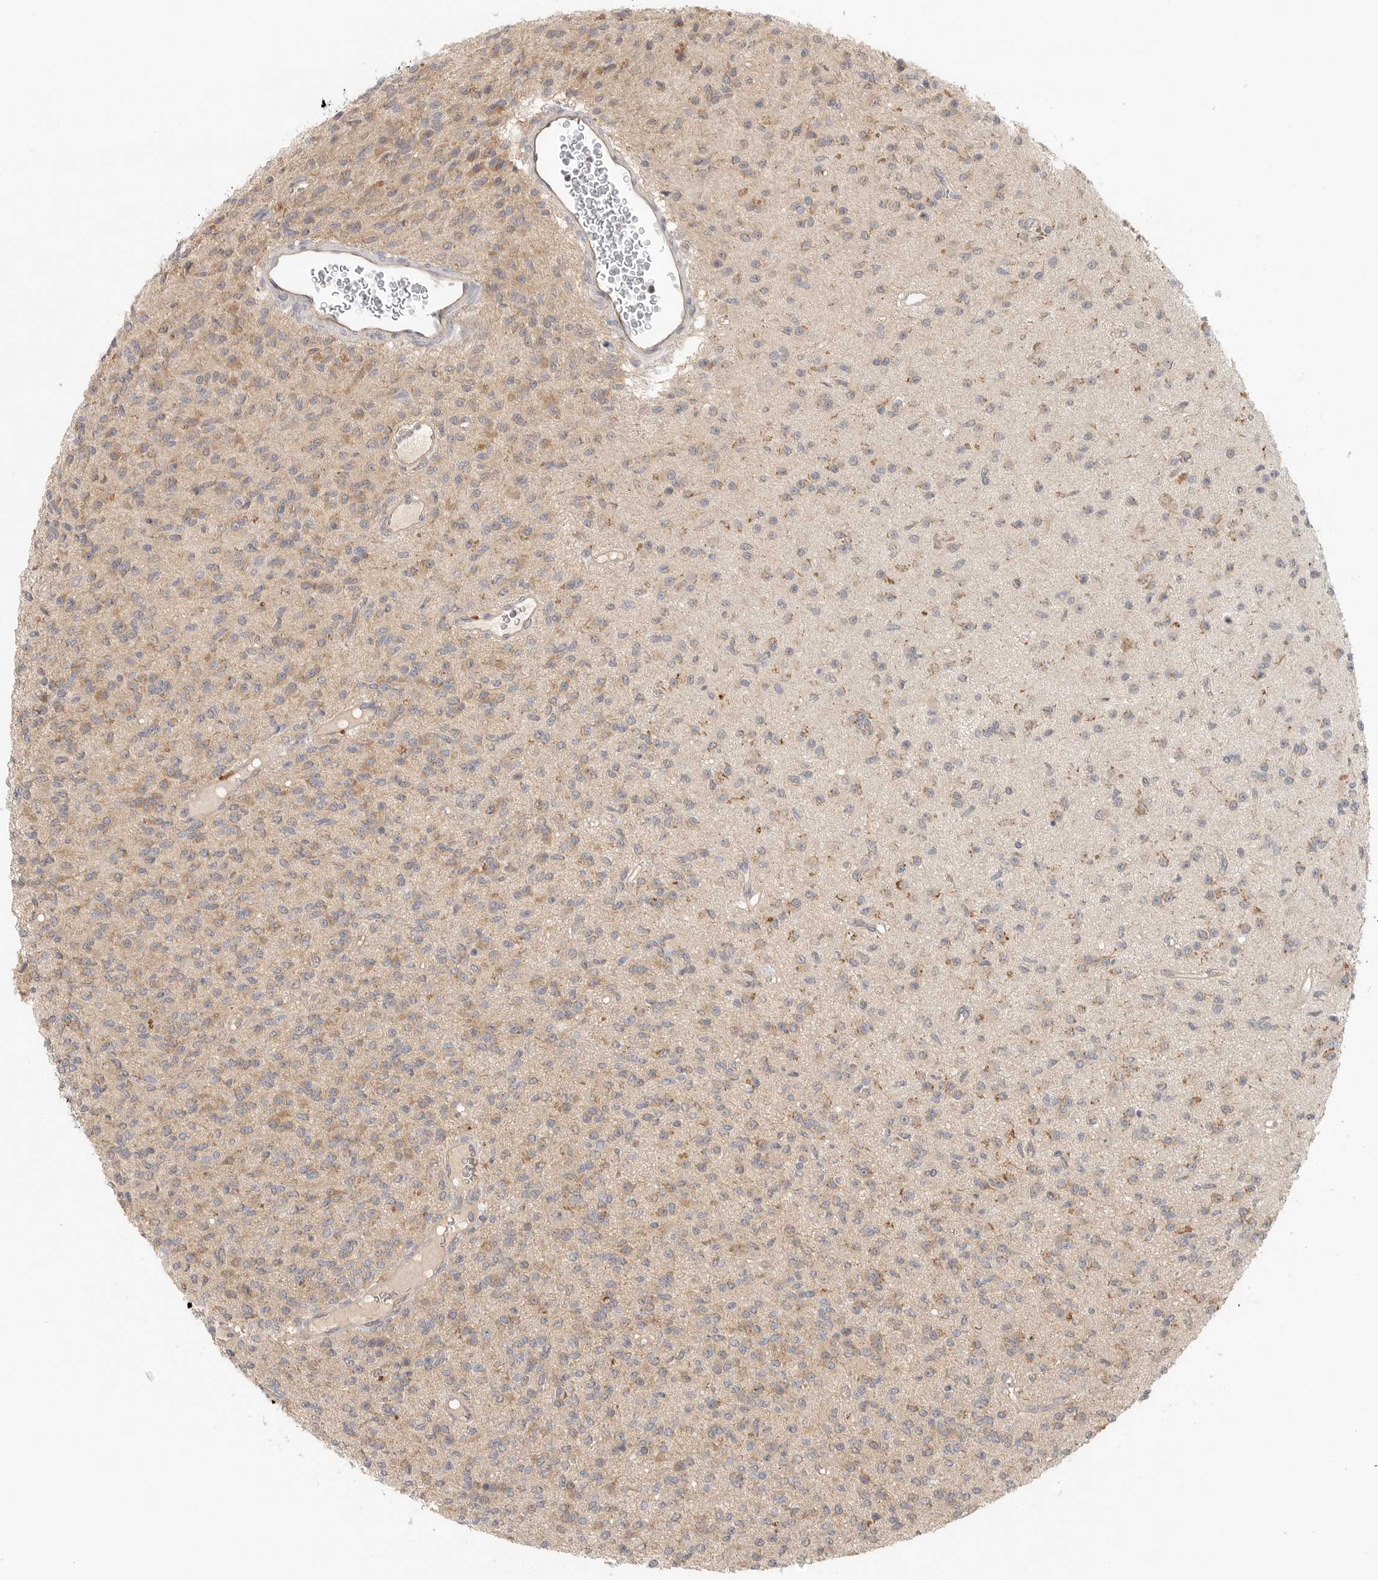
{"staining": {"intensity": "weak", "quantity": "25%-75%", "location": "cytoplasmic/membranous"}, "tissue": "glioma", "cell_type": "Tumor cells", "image_type": "cancer", "snomed": [{"axis": "morphology", "description": "Glioma, malignant, High grade"}, {"axis": "topography", "description": "Brain"}], "caption": "This histopathology image exhibits glioma stained with immunohistochemistry to label a protein in brown. The cytoplasmic/membranous of tumor cells show weak positivity for the protein. Nuclei are counter-stained blue.", "gene": "HDAC6", "patient": {"sex": "male", "age": 34}}